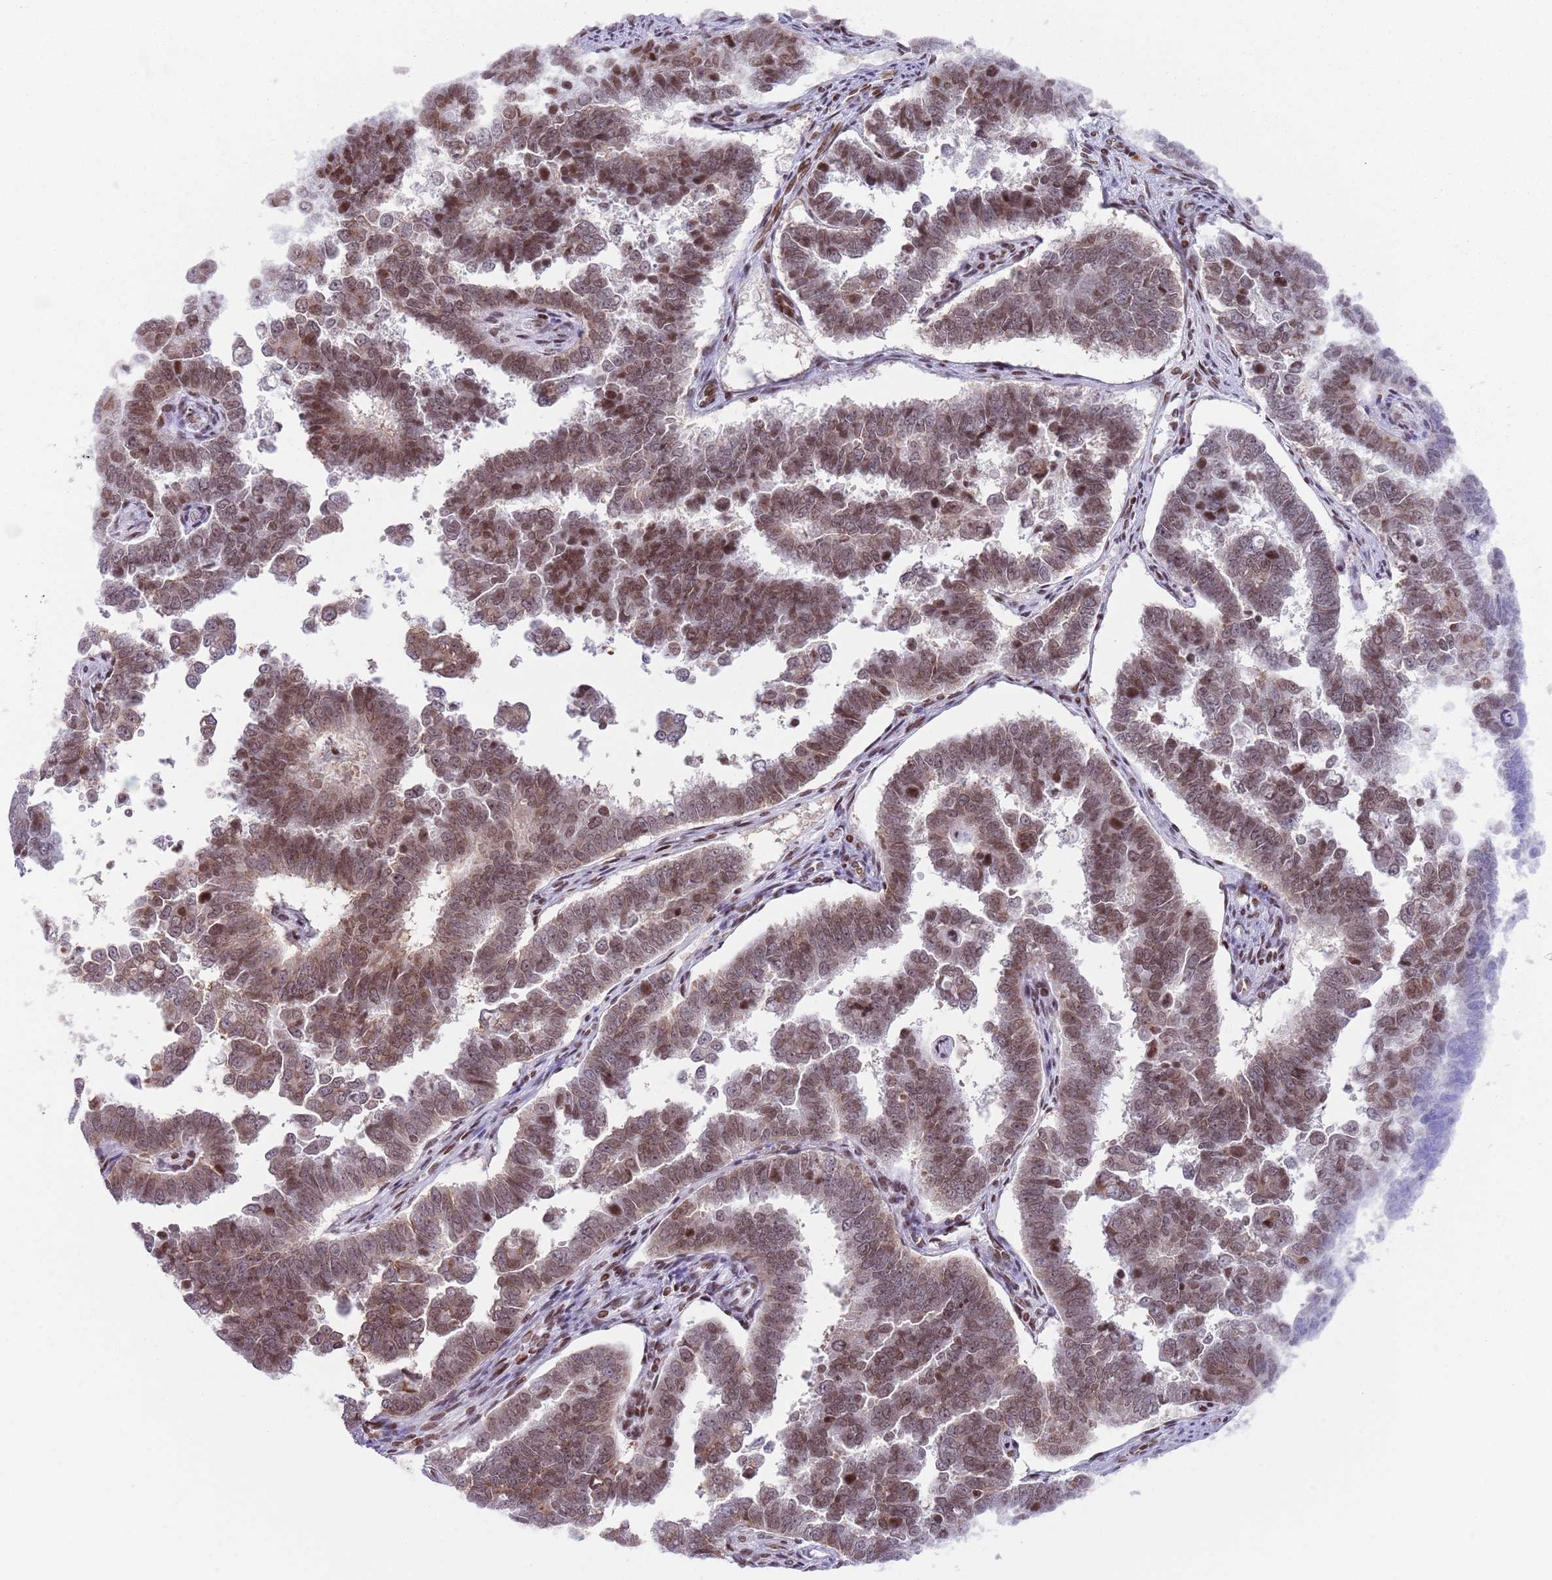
{"staining": {"intensity": "moderate", "quantity": "25%-75%", "location": "nuclear"}, "tissue": "endometrial cancer", "cell_type": "Tumor cells", "image_type": "cancer", "snomed": [{"axis": "morphology", "description": "Adenocarcinoma, NOS"}, {"axis": "topography", "description": "Endometrium"}], "caption": "Human endometrial adenocarcinoma stained for a protein (brown) reveals moderate nuclear positive expression in approximately 25%-75% of tumor cells.", "gene": "HDAC8", "patient": {"sex": "female", "age": 75}}